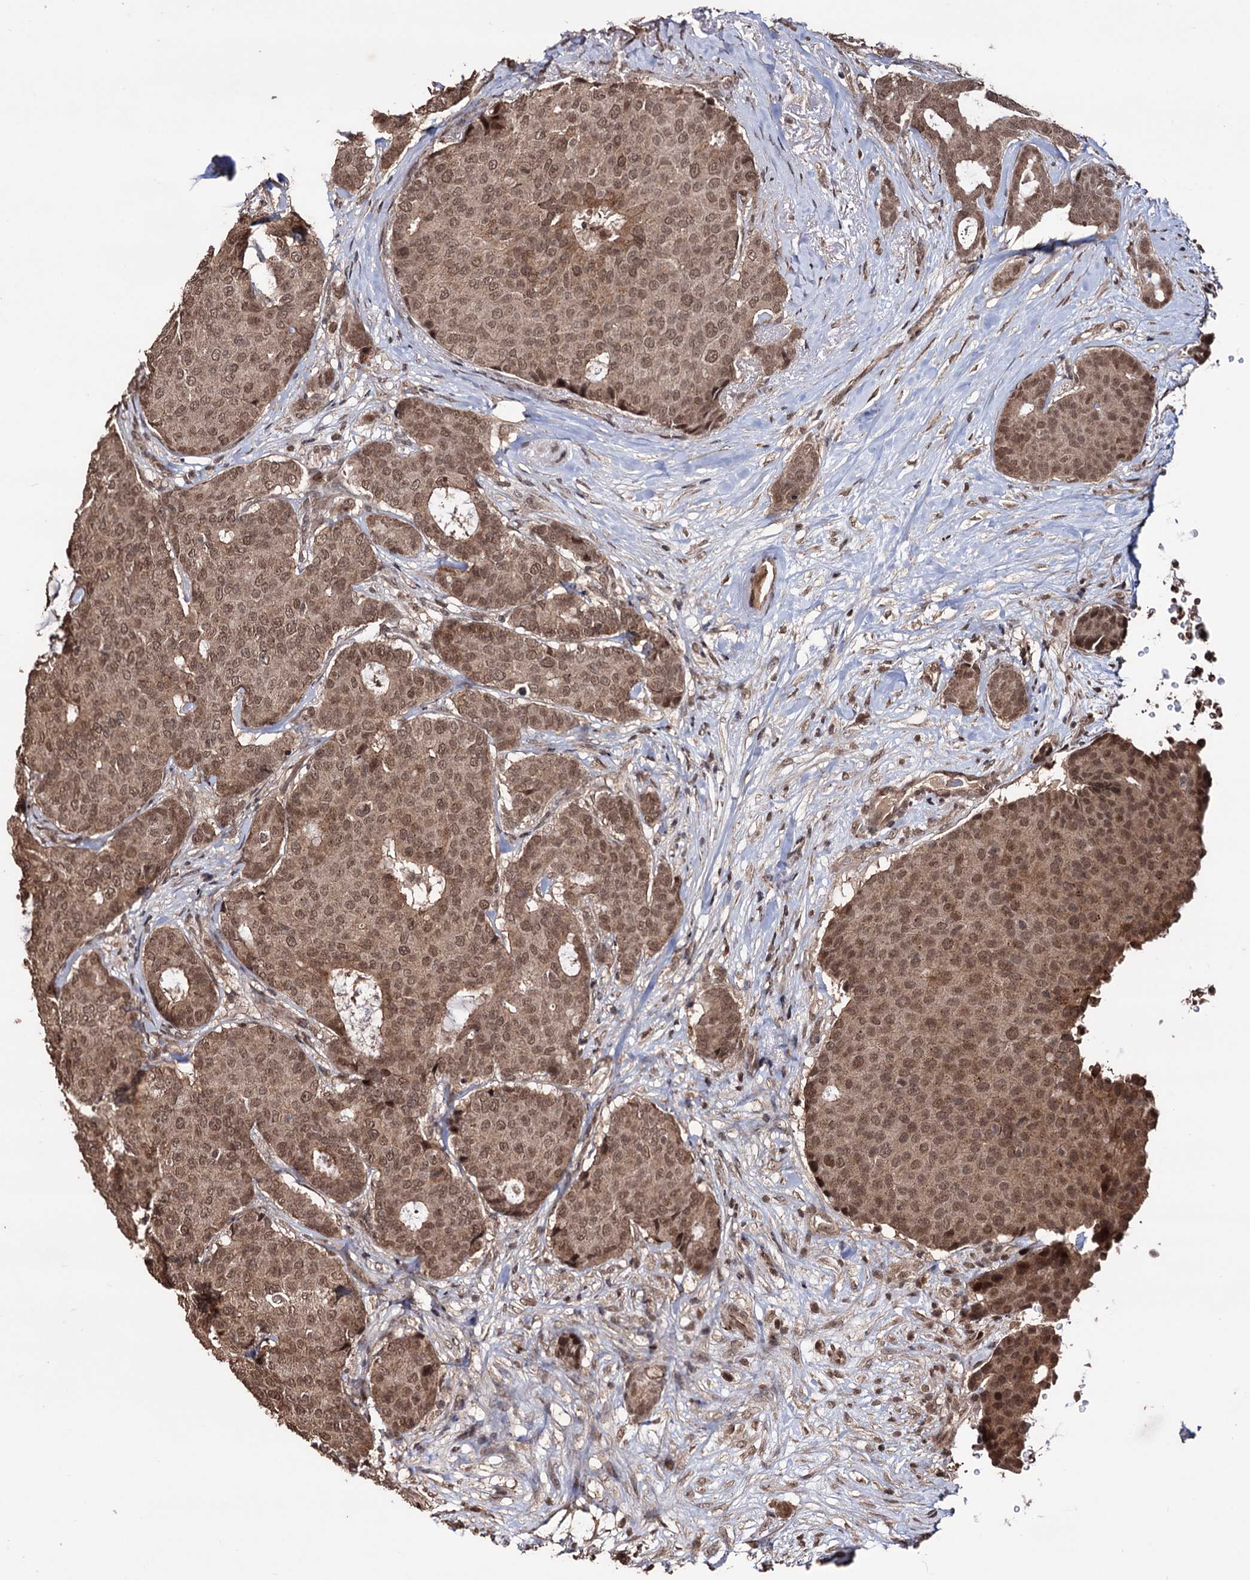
{"staining": {"intensity": "moderate", "quantity": ">75%", "location": "cytoplasmic/membranous,nuclear"}, "tissue": "breast cancer", "cell_type": "Tumor cells", "image_type": "cancer", "snomed": [{"axis": "morphology", "description": "Duct carcinoma"}, {"axis": "topography", "description": "Breast"}], "caption": "Approximately >75% of tumor cells in human breast cancer demonstrate moderate cytoplasmic/membranous and nuclear protein expression as visualized by brown immunohistochemical staining.", "gene": "KLF5", "patient": {"sex": "female", "age": 75}}